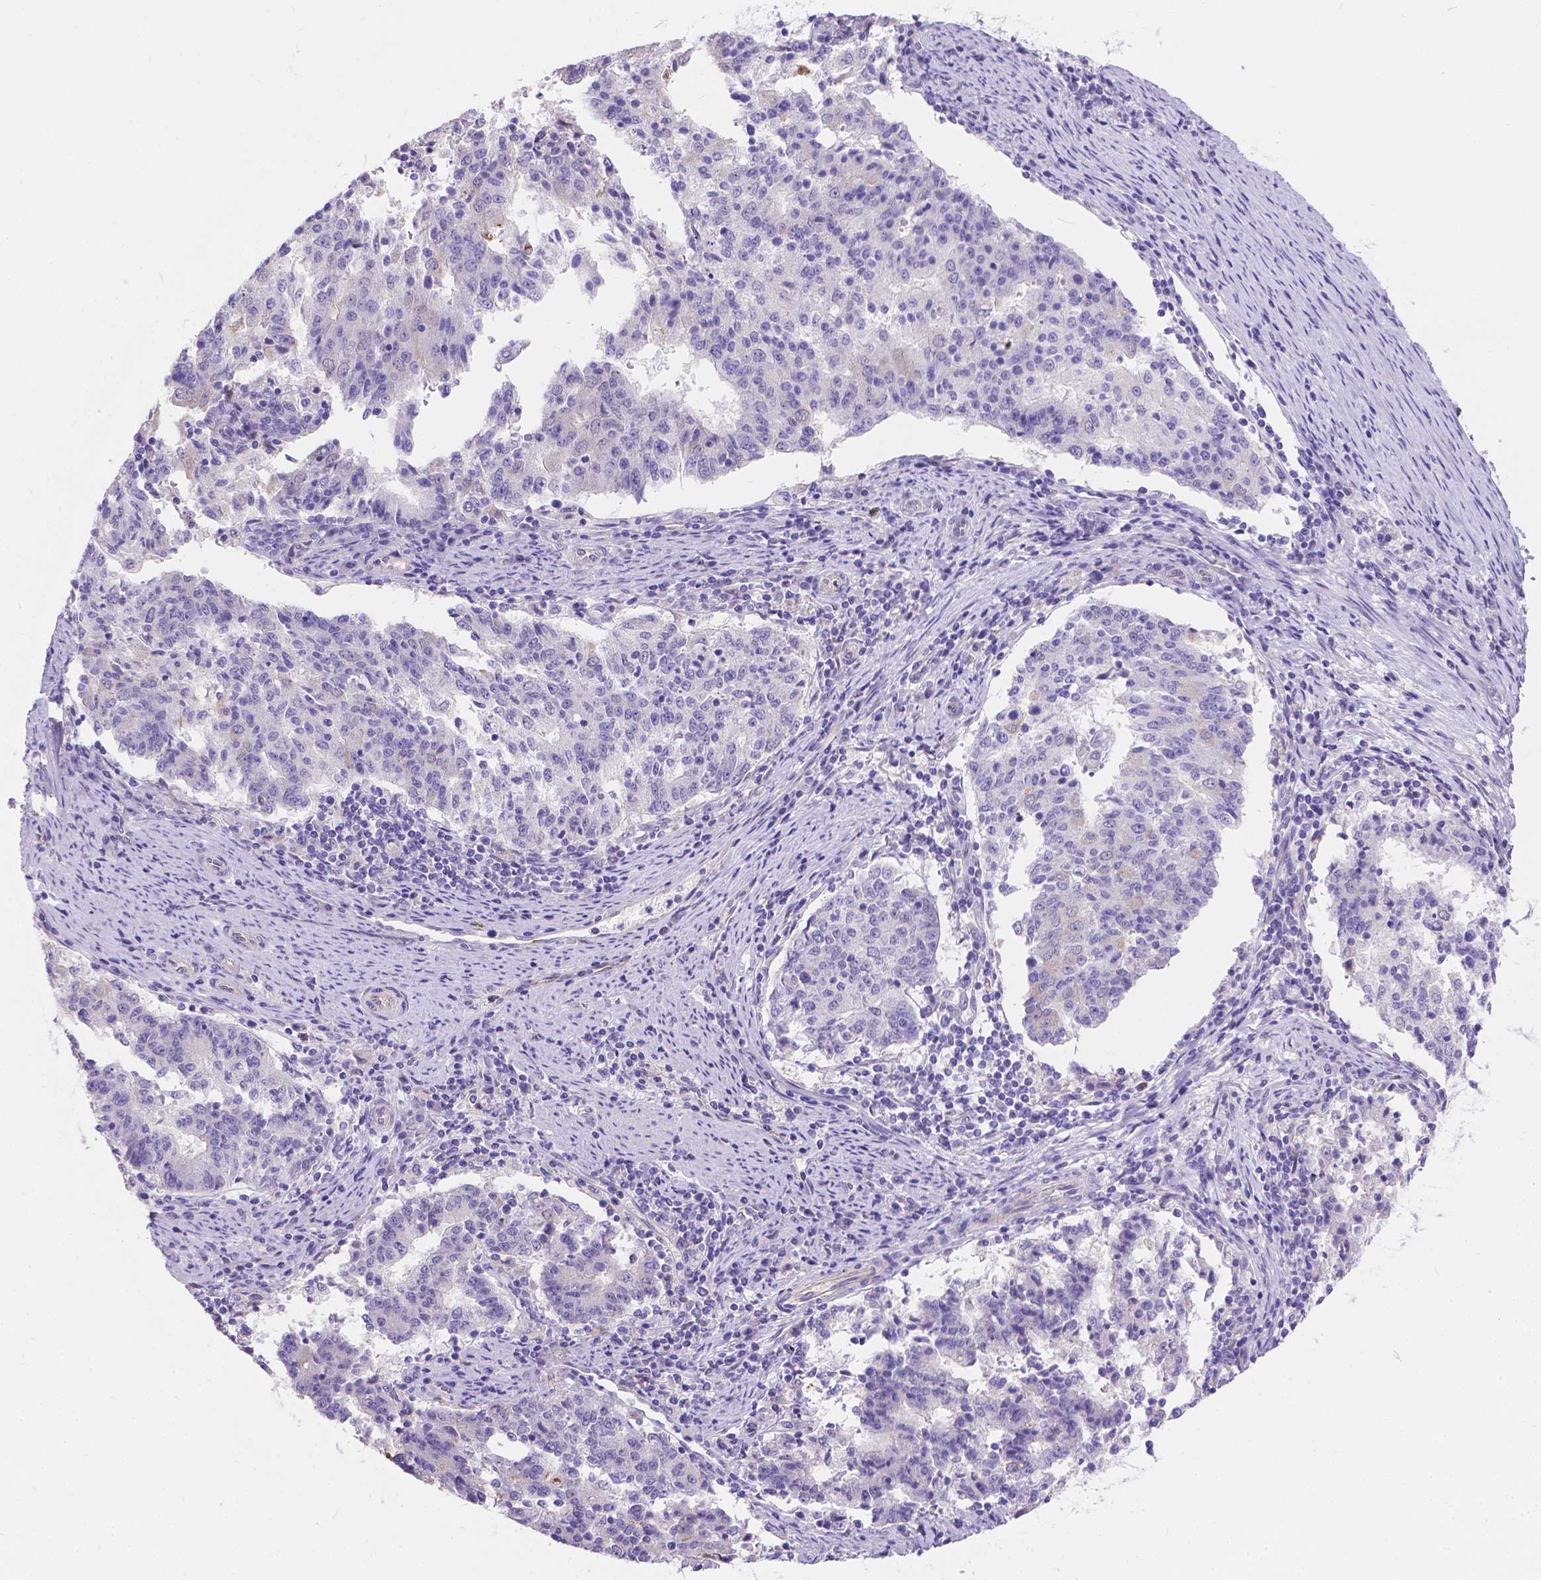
{"staining": {"intensity": "negative", "quantity": "none", "location": "none"}, "tissue": "endometrial cancer", "cell_type": "Tumor cells", "image_type": "cancer", "snomed": [{"axis": "morphology", "description": "Adenocarcinoma, NOS"}, {"axis": "topography", "description": "Endometrium"}], "caption": "Protein analysis of adenocarcinoma (endometrial) displays no significant expression in tumor cells. (DAB immunohistochemistry (IHC) with hematoxylin counter stain).", "gene": "DLEC1", "patient": {"sex": "female", "age": 82}}